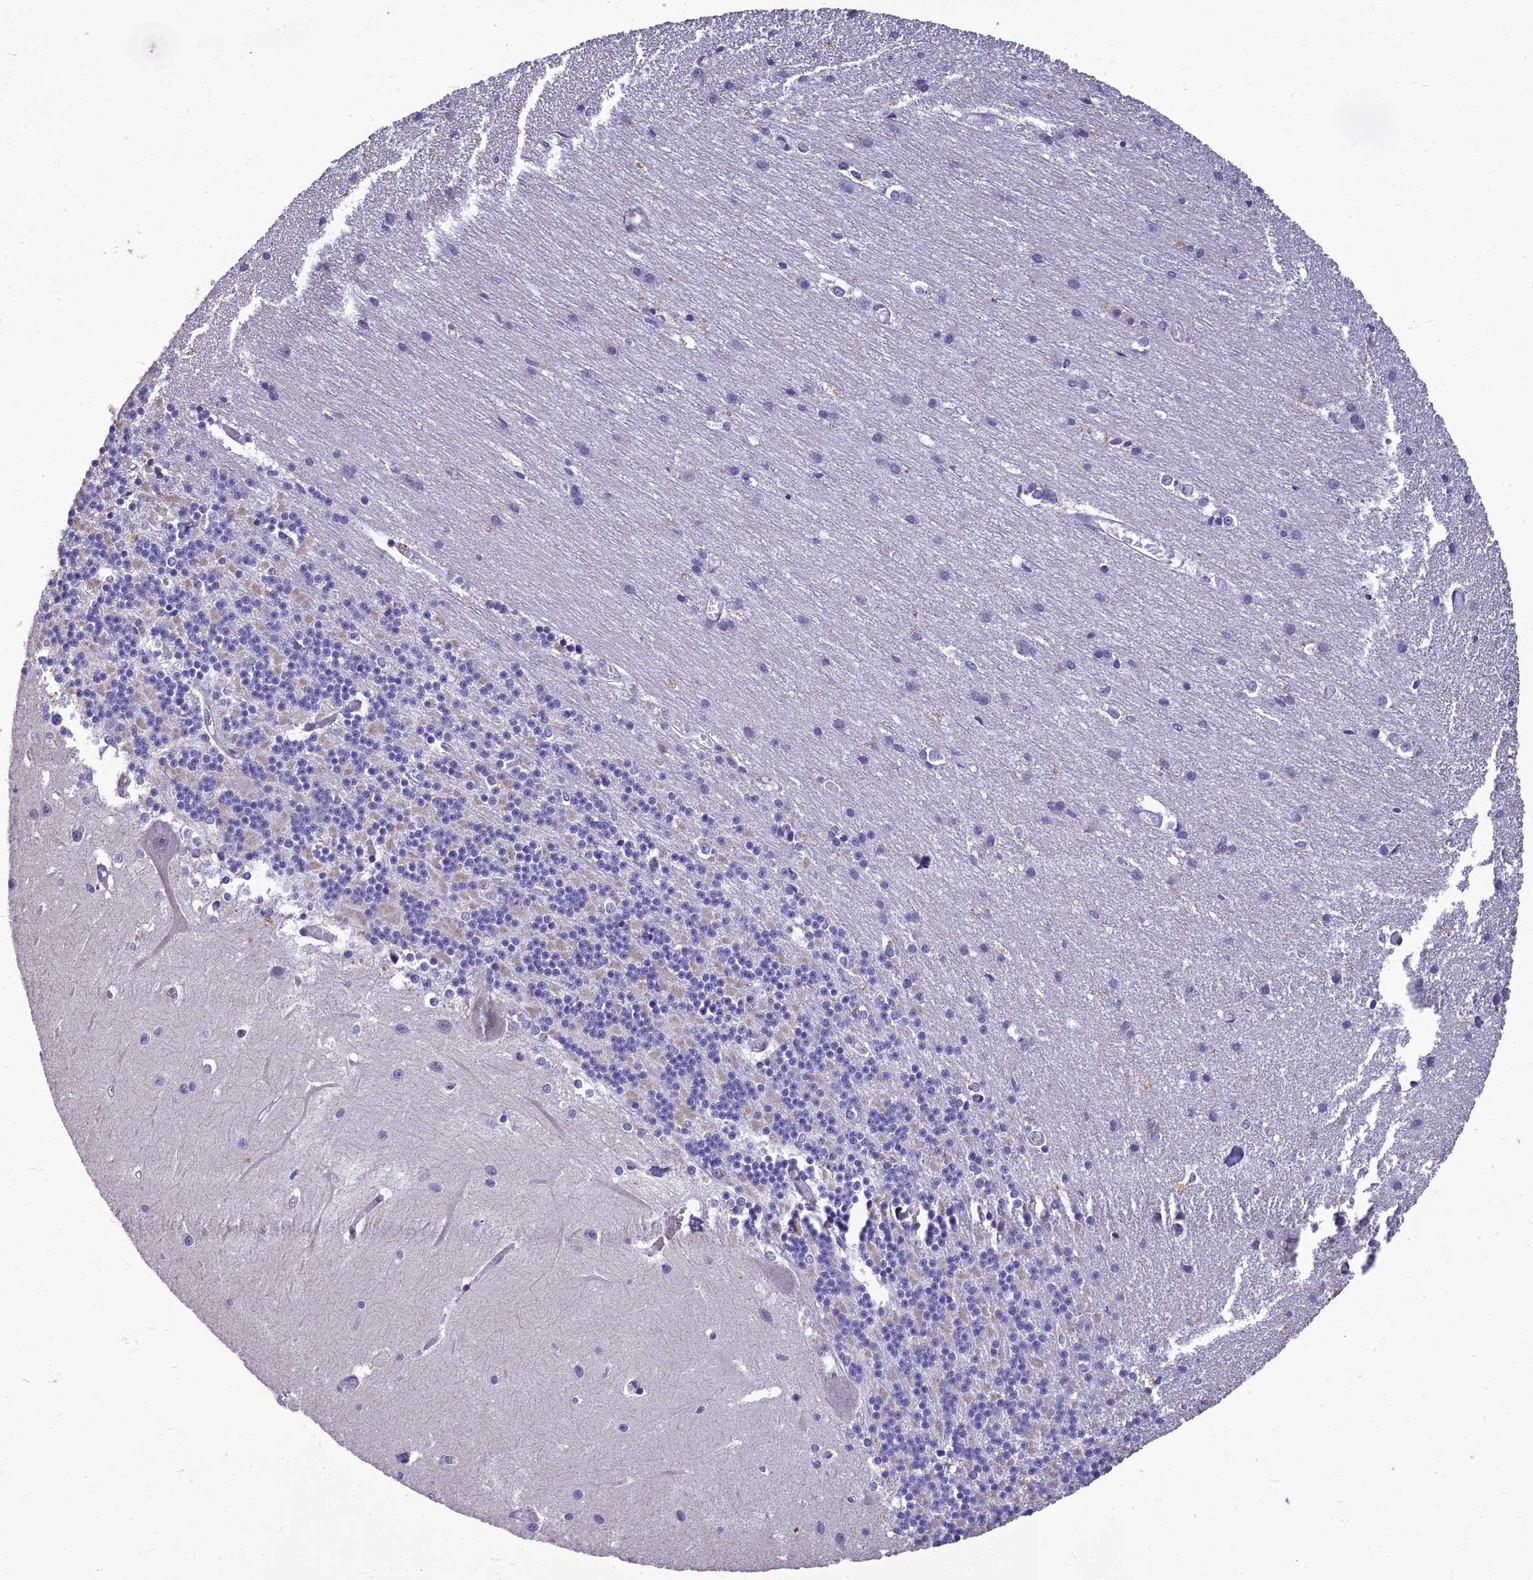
{"staining": {"intensity": "negative", "quantity": "none", "location": "none"}, "tissue": "cerebellum", "cell_type": "Cells in granular layer", "image_type": "normal", "snomed": [{"axis": "morphology", "description": "Normal tissue, NOS"}, {"axis": "topography", "description": "Cerebellum"}], "caption": "This histopathology image is of unremarkable cerebellum stained with immunohistochemistry to label a protein in brown with the nuclei are counter-stained blue. There is no positivity in cells in granular layer.", "gene": "GRWD1", "patient": {"sex": "male", "age": 37}}